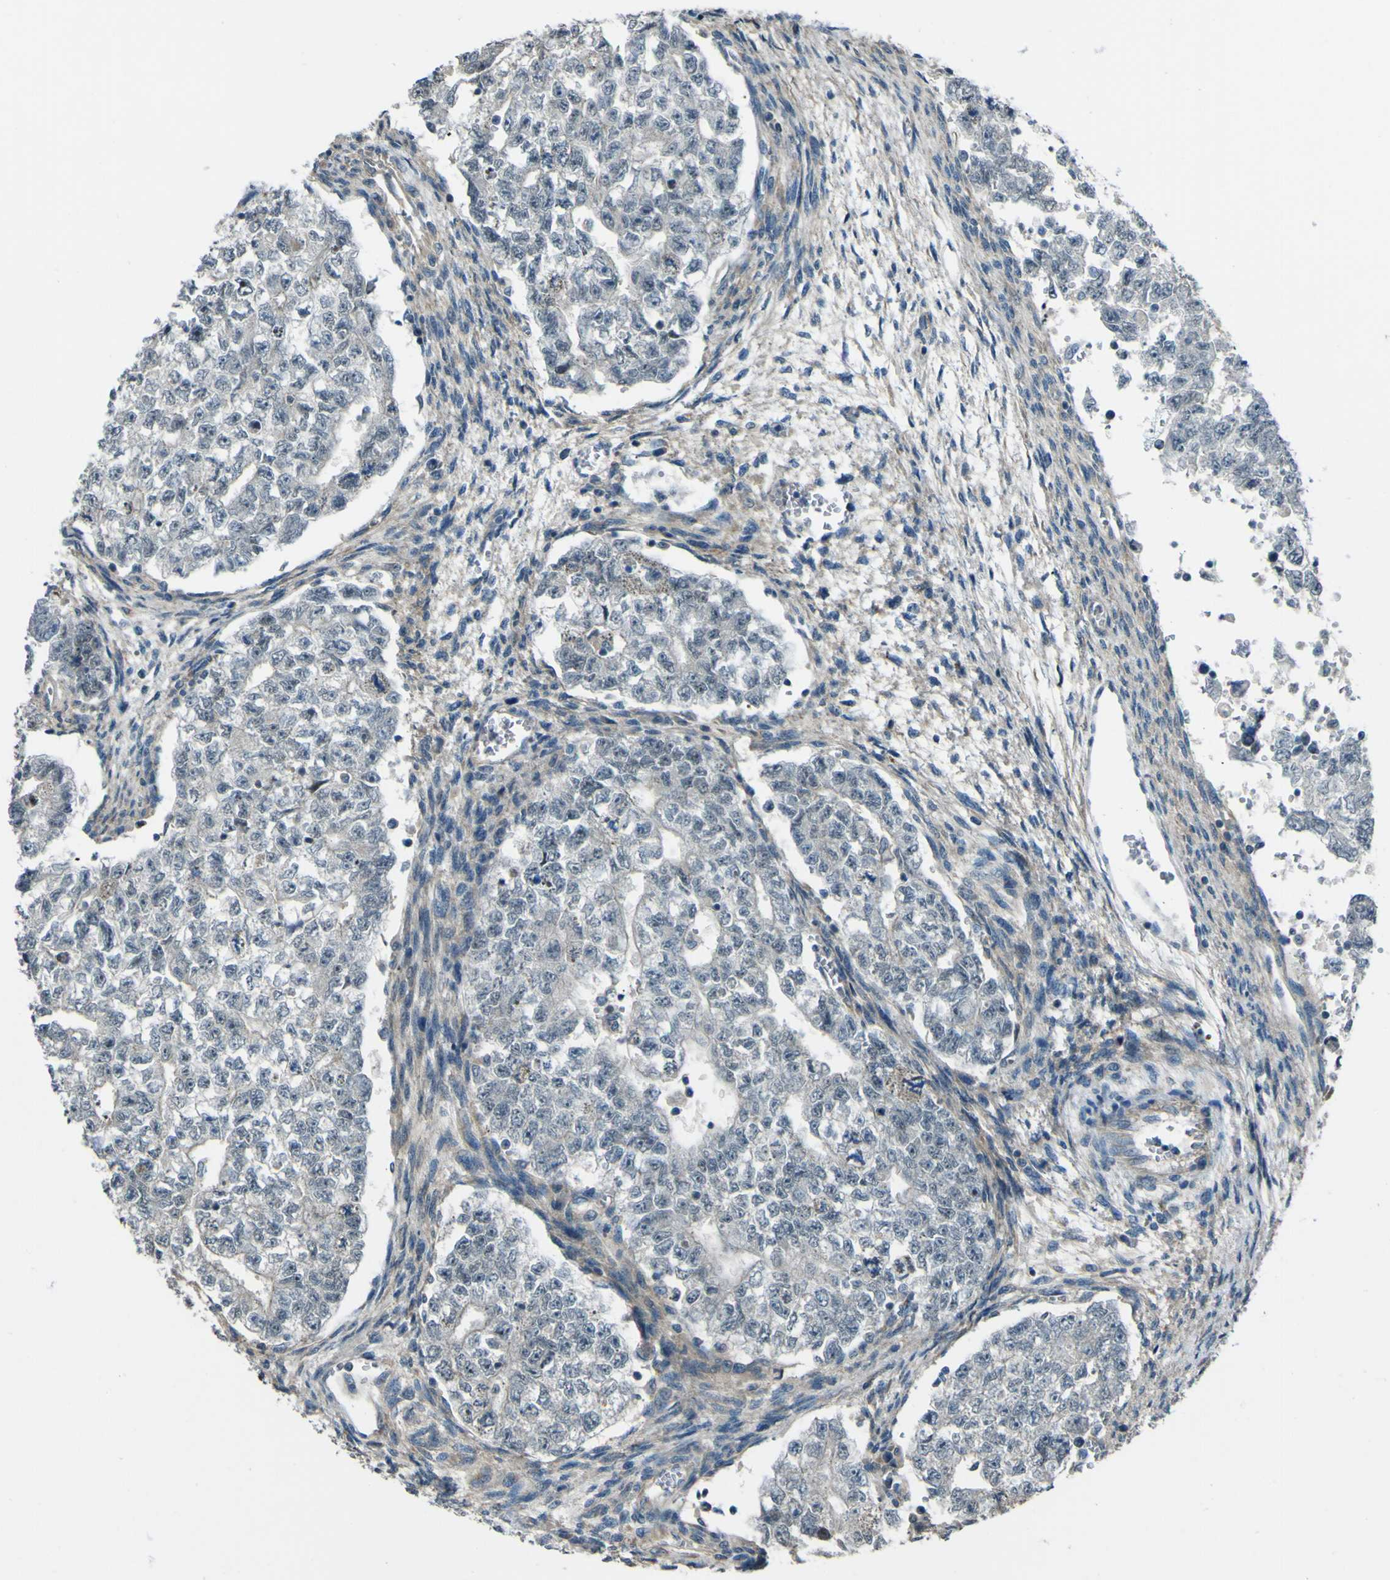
{"staining": {"intensity": "negative", "quantity": "none", "location": "none"}, "tissue": "testis cancer", "cell_type": "Tumor cells", "image_type": "cancer", "snomed": [{"axis": "morphology", "description": "Seminoma, NOS"}, {"axis": "morphology", "description": "Carcinoma, Embryonal, NOS"}, {"axis": "topography", "description": "Testis"}], "caption": "IHC micrograph of neoplastic tissue: testis embryonal carcinoma stained with DAB (3,3'-diaminobenzidine) demonstrates no significant protein expression in tumor cells. (DAB immunohistochemistry (IHC) with hematoxylin counter stain).", "gene": "NAALADL2", "patient": {"sex": "male", "age": 38}}